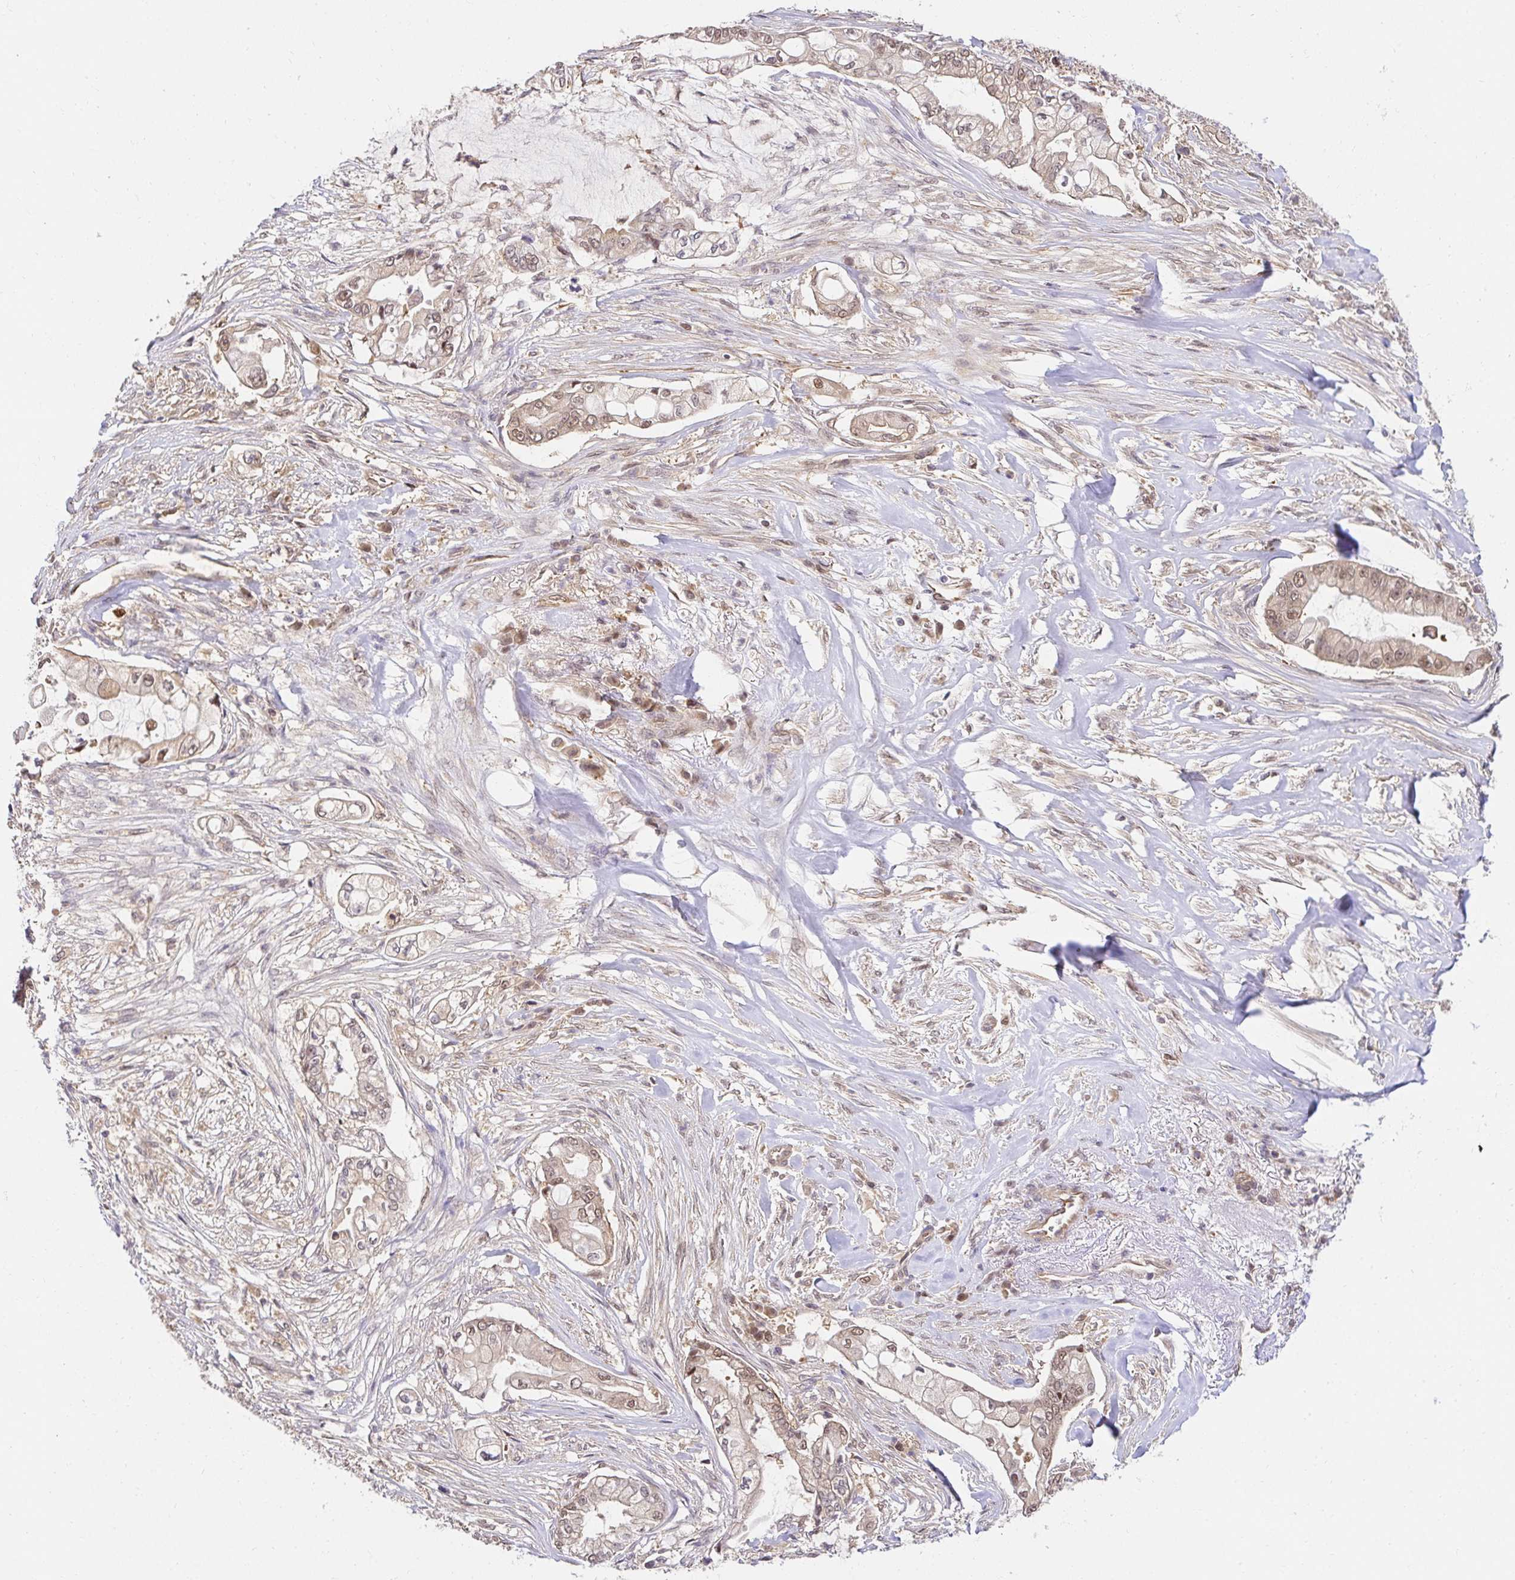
{"staining": {"intensity": "moderate", "quantity": ">75%", "location": "nuclear"}, "tissue": "pancreatic cancer", "cell_type": "Tumor cells", "image_type": "cancer", "snomed": [{"axis": "morphology", "description": "Adenocarcinoma, NOS"}, {"axis": "topography", "description": "Pancreas"}], "caption": "IHC staining of pancreatic cancer, which displays medium levels of moderate nuclear positivity in approximately >75% of tumor cells indicating moderate nuclear protein staining. The staining was performed using DAB (3,3'-diaminobenzidine) (brown) for protein detection and nuclei were counterstained in hematoxylin (blue).", "gene": "PSMA4", "patient": {"sex": "female", "age": 69}}